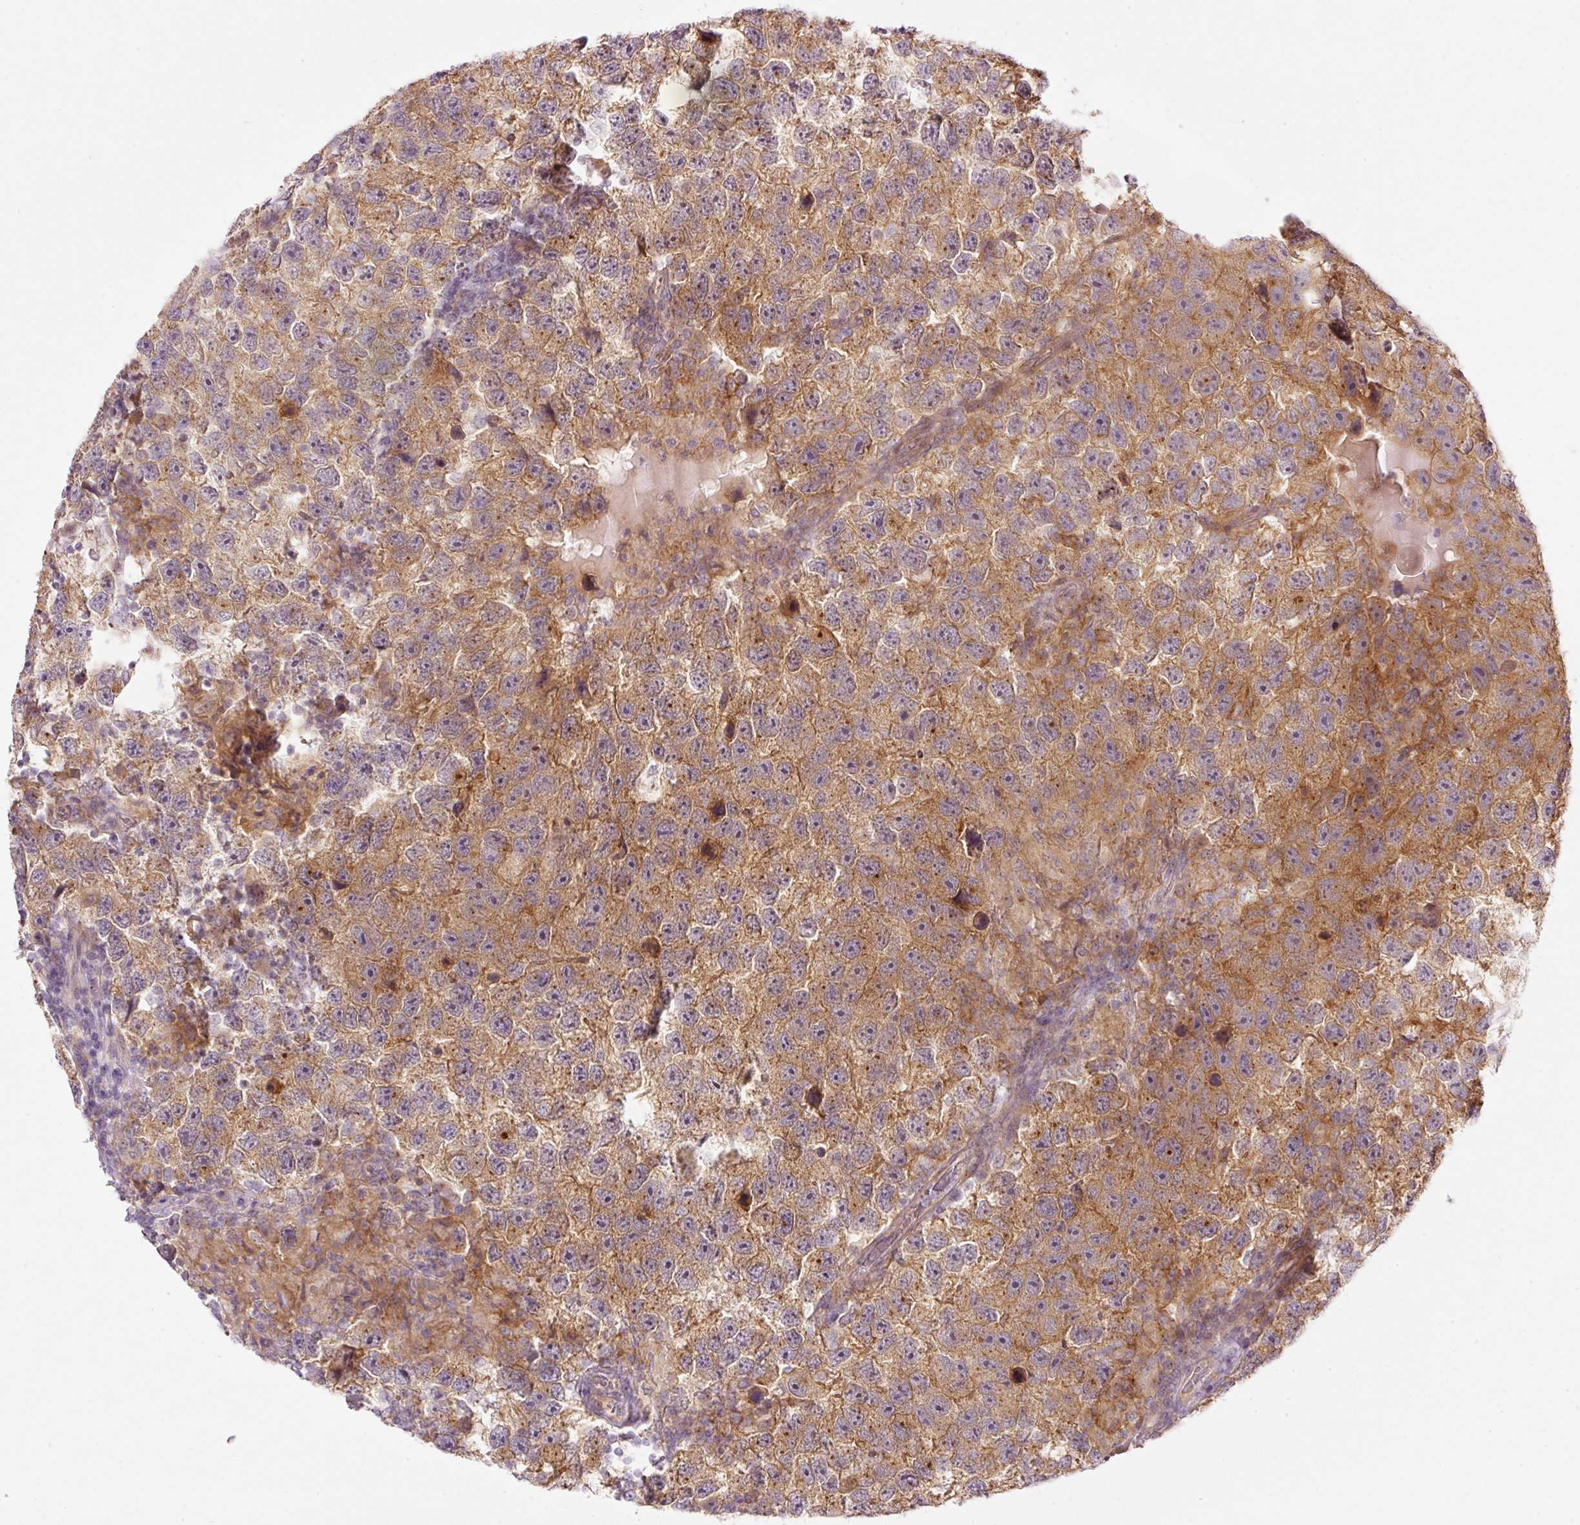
{"staining": {"intensity": "moderate", "quantity": ">75%", "location": "cytoplasmic/membranous"}, "tissue": "testis cancer", "cell_type": "Tumor cells", "image_type": "cancer", "snomed": [{"axis": "morphology", "description": "Seminoma, NOS"}, {"axis": "topography", "description": "Testis"}], "caption": "High-power microscopy captured an immunohistochemistry photomicrograph of testis cancer (seminoma), revealing moderate cytoplasmic/membranous expression in about >75% of tumor cells.", "gene": "MZT2B", "patient": {"sex": "male", "age": 26}}